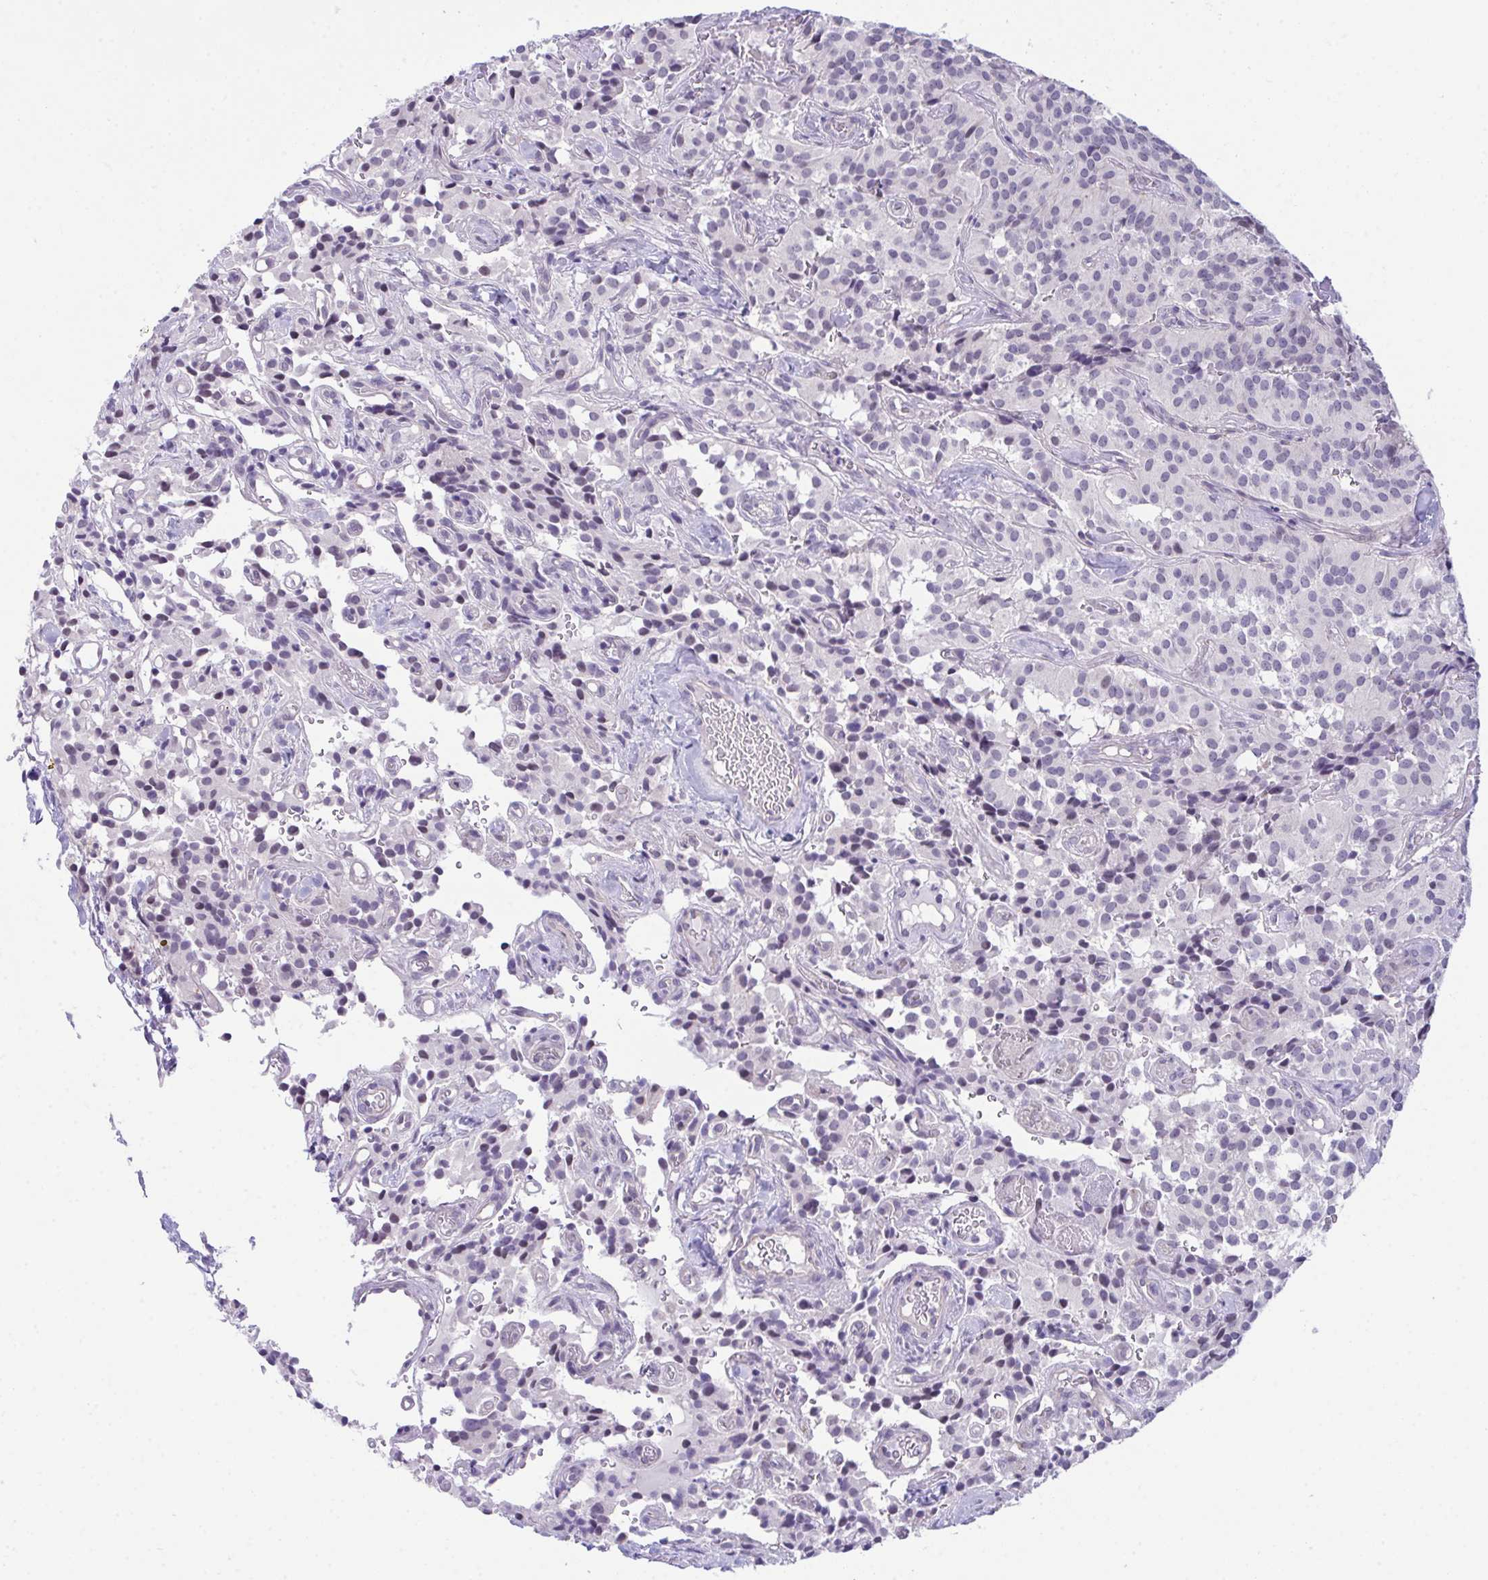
{"staining": {"intensity": "negative", "quantity": "none", "location": "none"}, "tissue": "glioma", "cell_type": "Tumor cells", "image_type": "cancer", "snomed": [{"axis": "morphology", "description": "Glioma, malignant, Low grade"}, {"axis": "topography", "description": "Brain"}], "caption": "Immunohistochemistry micrograph of malignant glioma (low-grade) stained for a protein (brown), which demonstrates no staining in tumor cells.", "gene": "ATP6V0D2", "patient": {"sex": "male", "age": 42}}